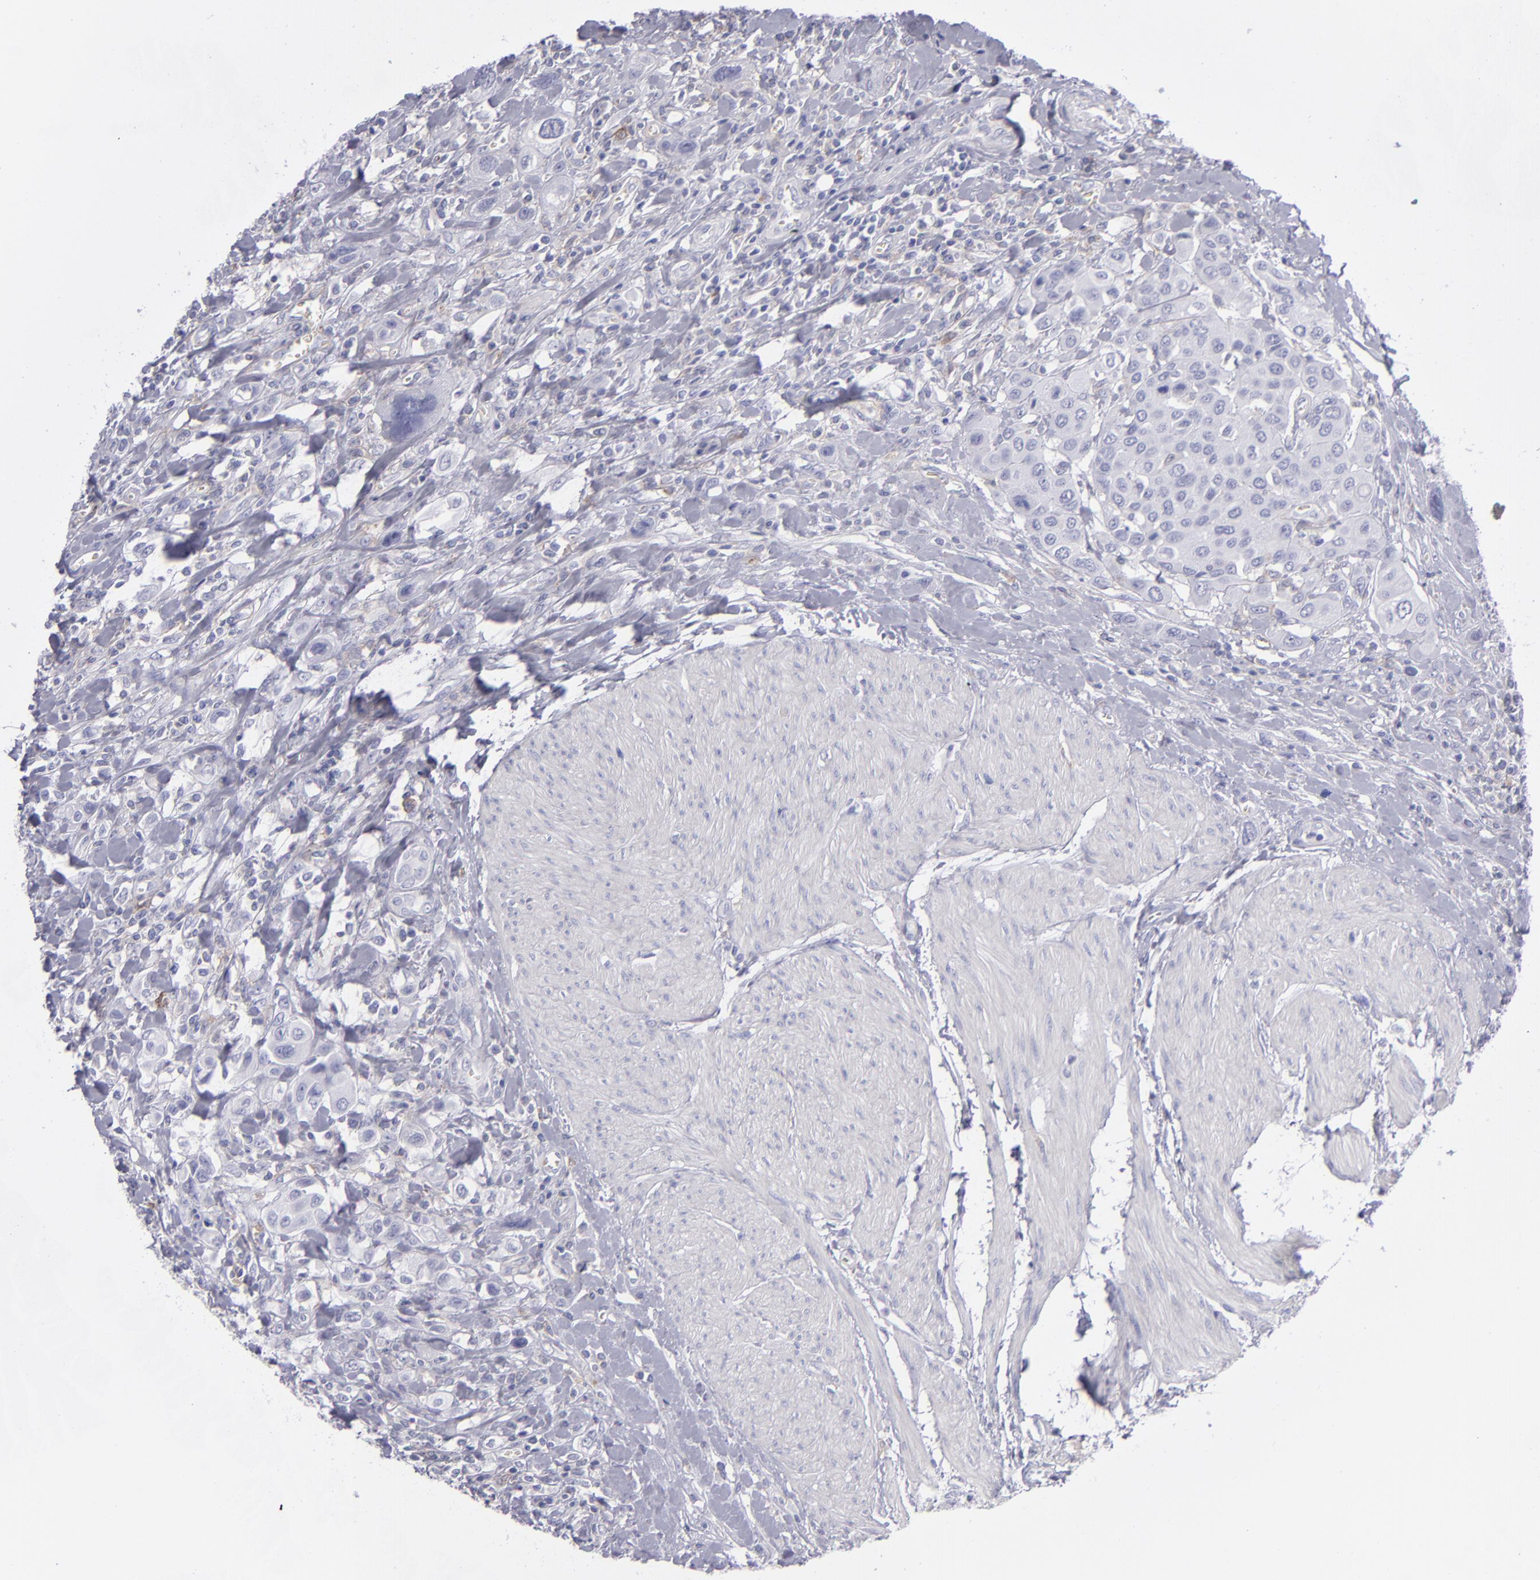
{"staining": {"intensity": "negative", "quantity": "none", "location": "none"}, "tissue": "urothelial cancer", "cell_type": "Tumor cells", "image_type": "cancer", "snomed": [{"axis": "morphology", "description": "Urothelial carcinoma, High grade"}, {"axis": "topography", "description": "Urinary bladder"}], "caption": "Tumor cells are negative for protein expression in human urothelial cancer.", "gene": "ANPEP", "patient": {"sex": "male", "age": 50}}